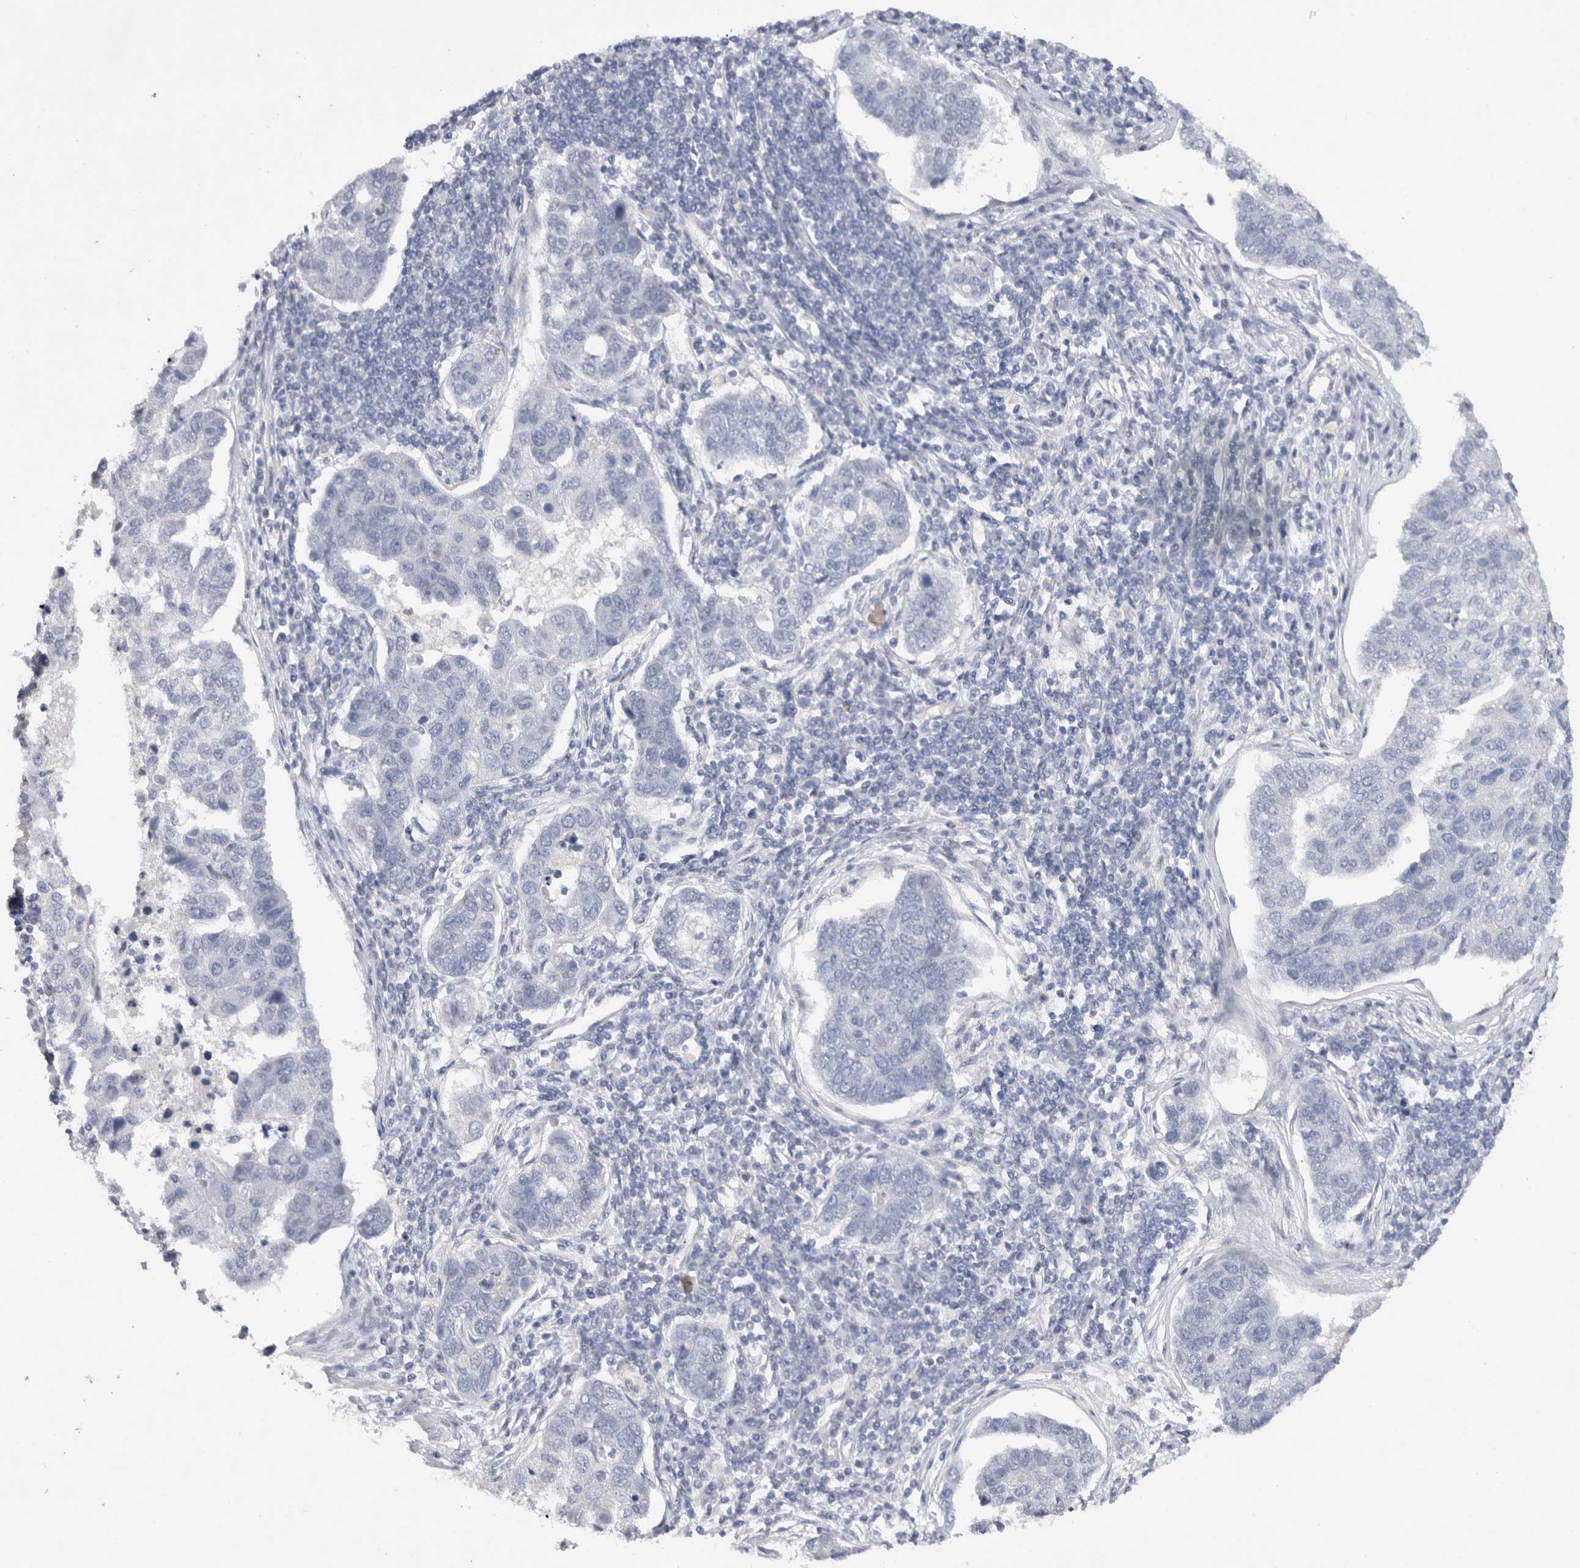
{"staining": {"intensity": "negative", "quantity": "none", "location": "none"}, "tissue": "pancreatic cancer", "cell_type": "Tumor cells", "image_type": "cancer", "snomed": [{"axis": "morphology", "description": "Adenocarcinoma, NOS"}, {"axis": "topography", "description": "Pancreas"}], "caption": "The immunohistochemistry (IHC) micrograph has no significant staining in tumor cells of adenocarcinoma (pancreatic) tissue. (DAB immunohistochemistry with hematoxylin counter stain).", "gene": "TONSL", "patient": {"sex": "female", "age": 61}}